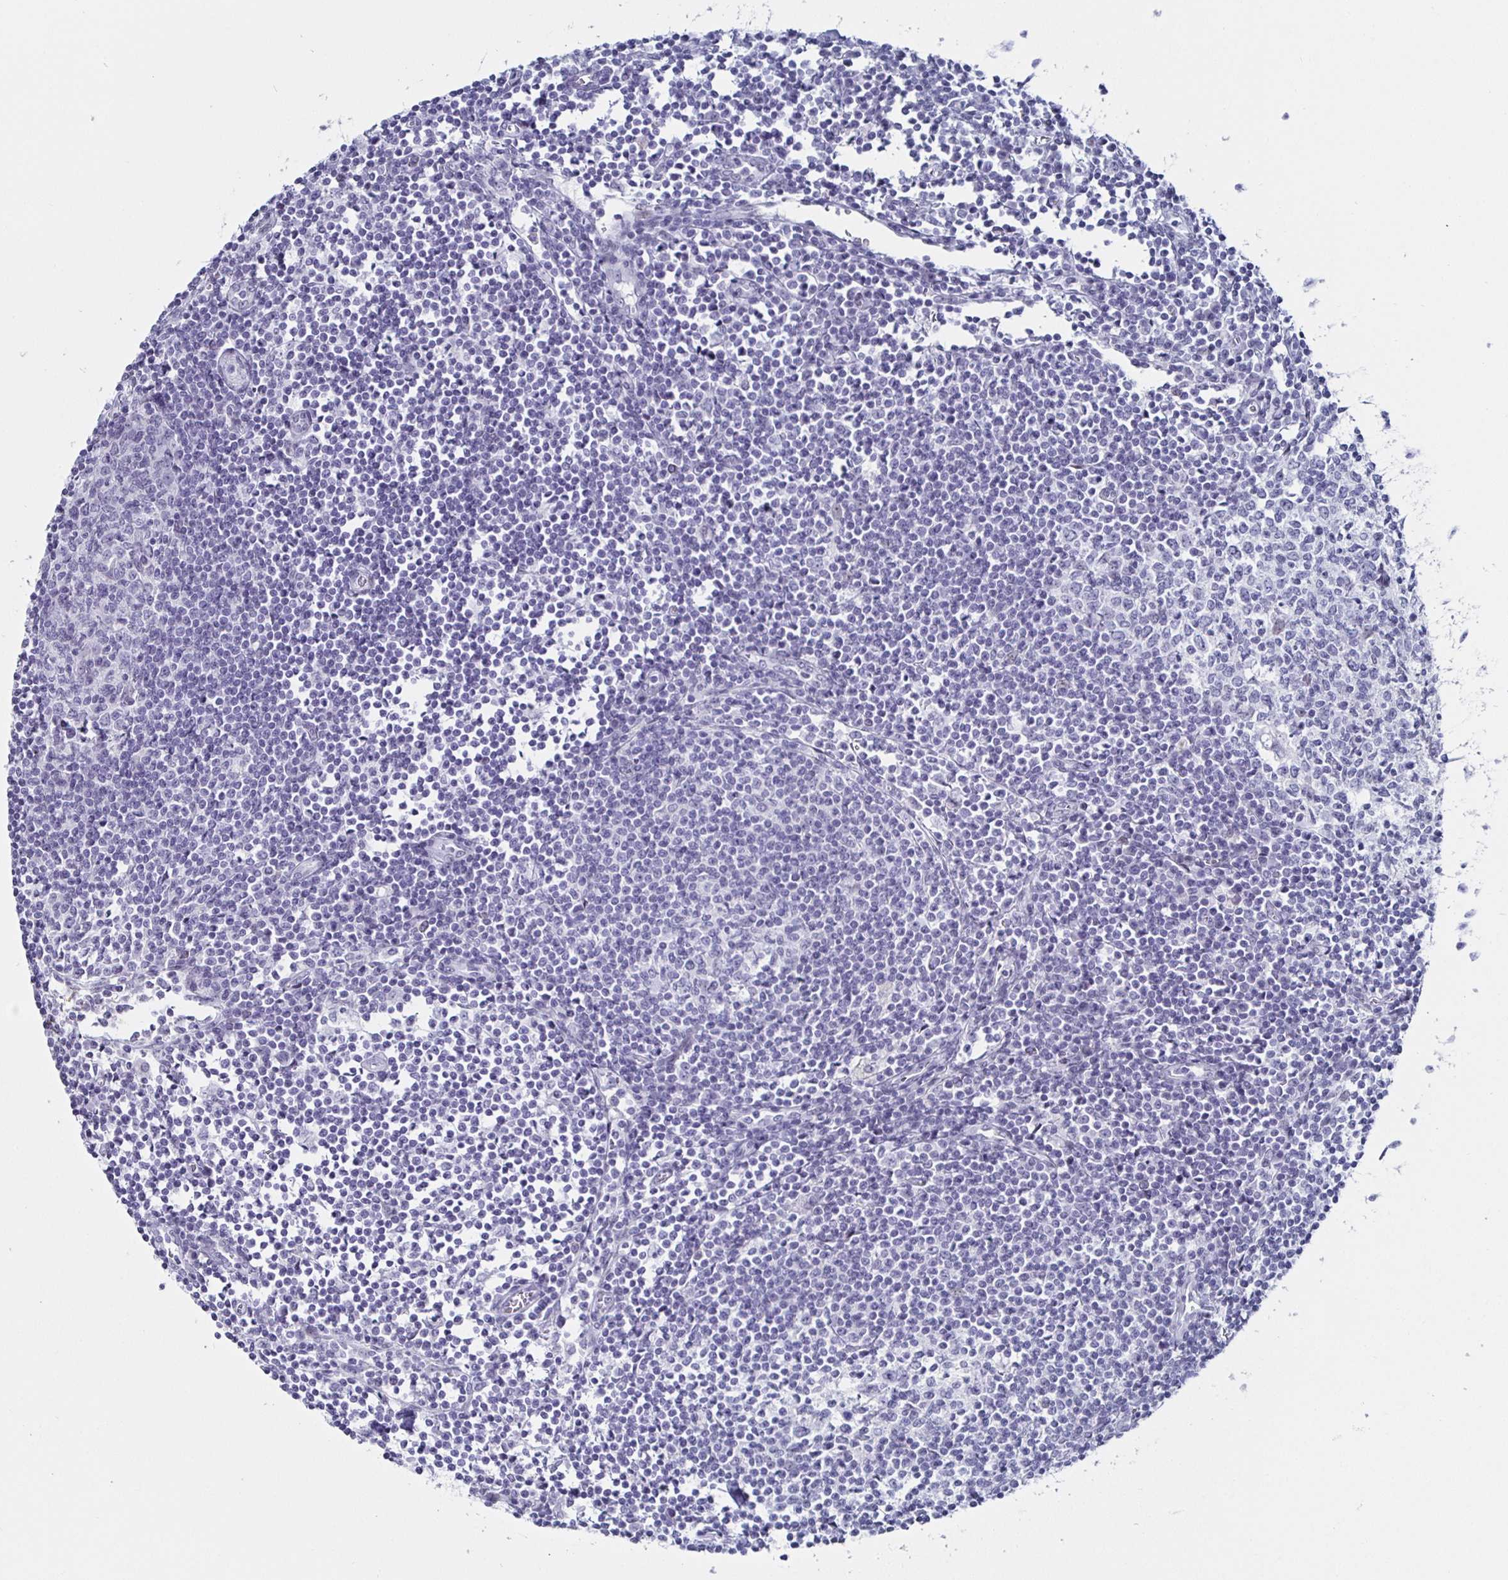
{"staining": {"intensity": "negative", "quantity": "none", "location": "none"}, "tissue": "lymph node", "cell_type": "Germinal center cells", "image_type": "normal", "snomed": [{"axis": "morphology", "description": "Normal tissue, NOS"}, {"axis": "topography", "description": "Lymph node"}], "caption": "High magnification brightfield microscopy of normal lymph node stained with DAB (brown) and counterstained with hematoxylin (blue): germinal center cells show no significant staining. (DAB IHC, high magnification).", "gene": "KRT4", "patient": {"sex": "male", "age": 67}}